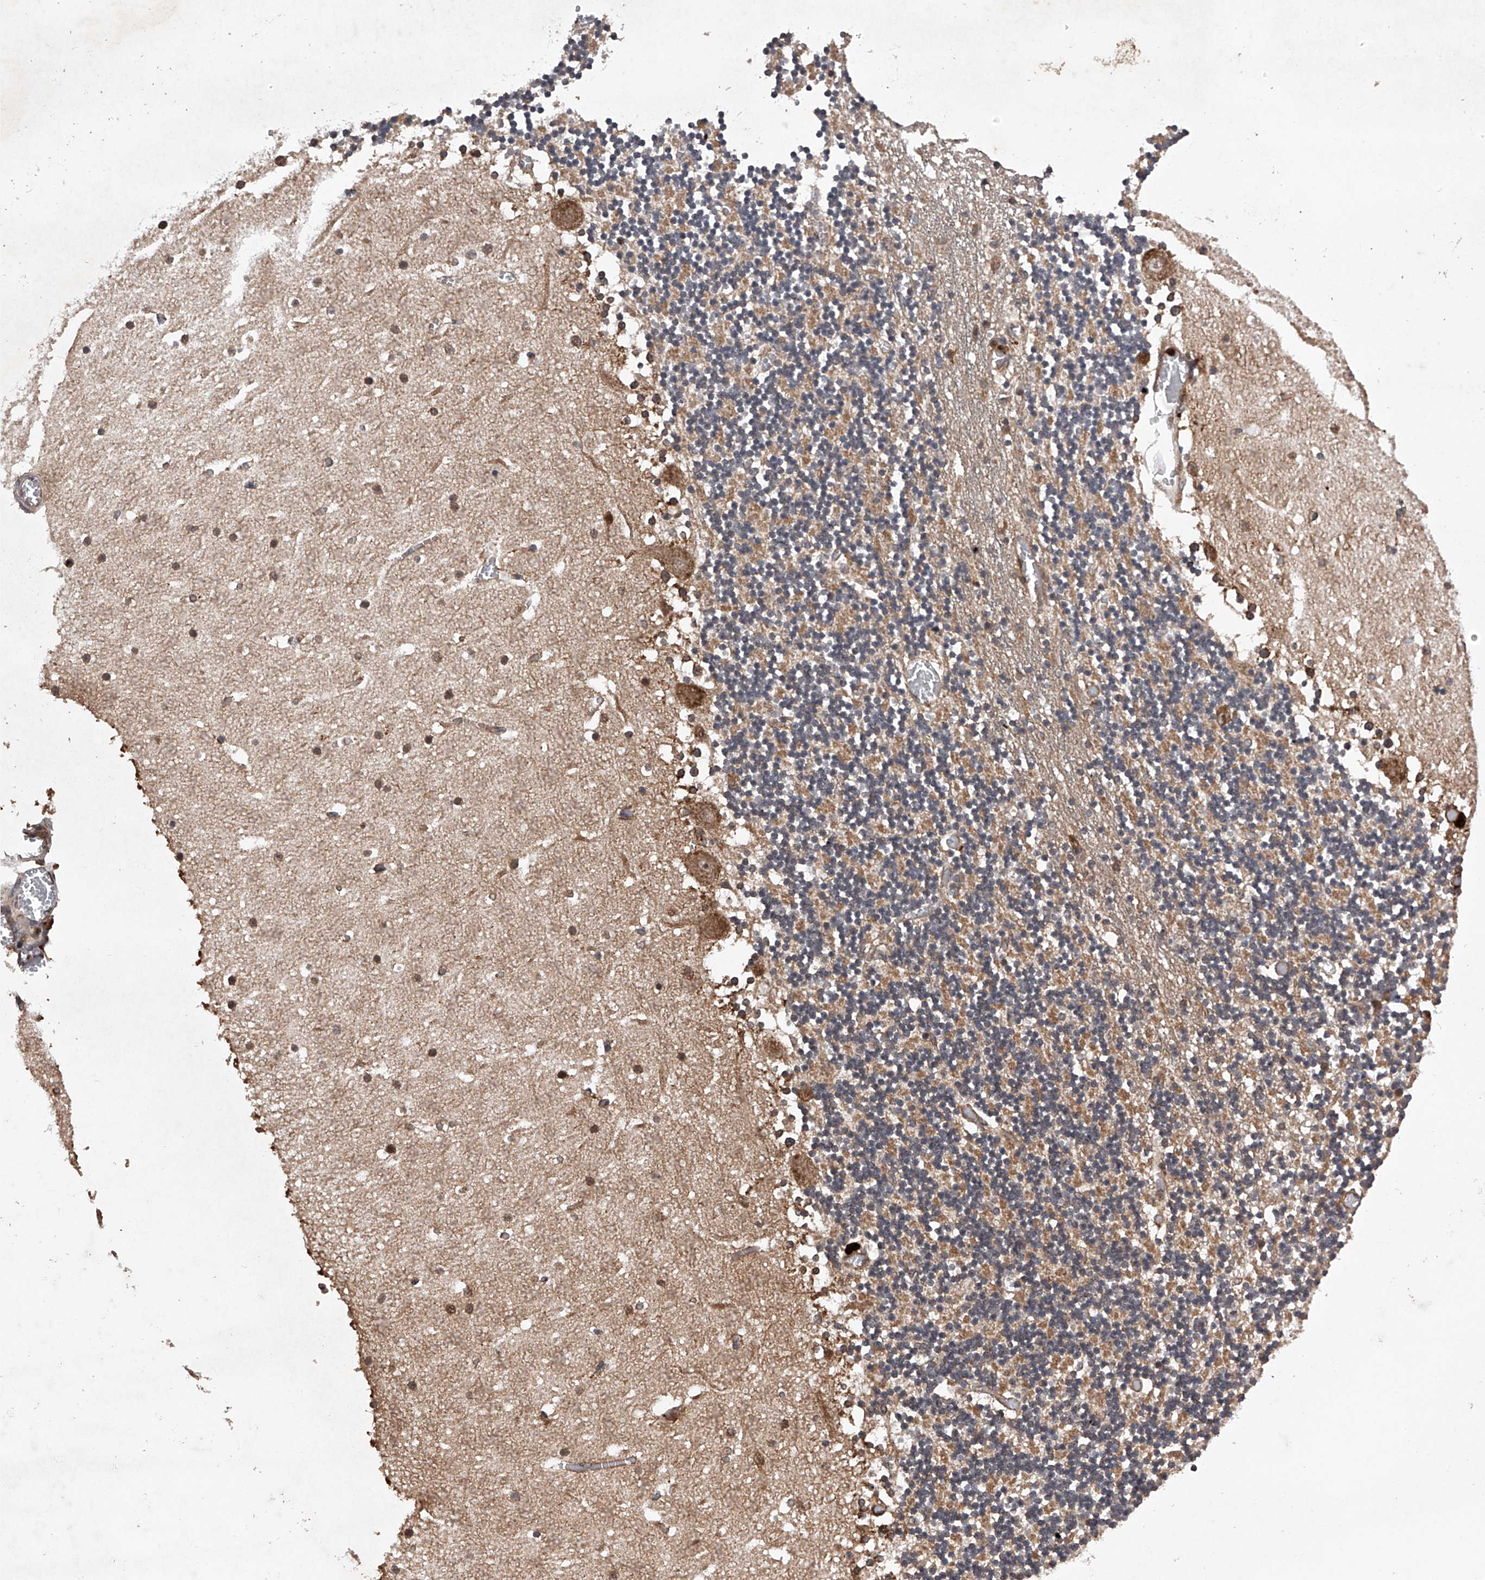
{"staining": {"intensity": "weak", "quantity": ">75%", "location": "cytoplasmic/membranous"}, "tissue": "cerebellum", "cell_type": "Cells in granular layer", "image_type": "normal", "snomed": [{"axis": "morphology", "description": "Normal tissue, NOS"}, {"axis": "topography", "description": "Cerebellum"}], "caption": "The image displays a brown stain indicating the presence of a protein in the cytoplasmic/membranous of cells in granular layer in cerebellum. (DAB IHC with brightfield microscopy, high magnification).", "gene": "MAP3K11", "patient": {"sex": "female", "age": 28}}